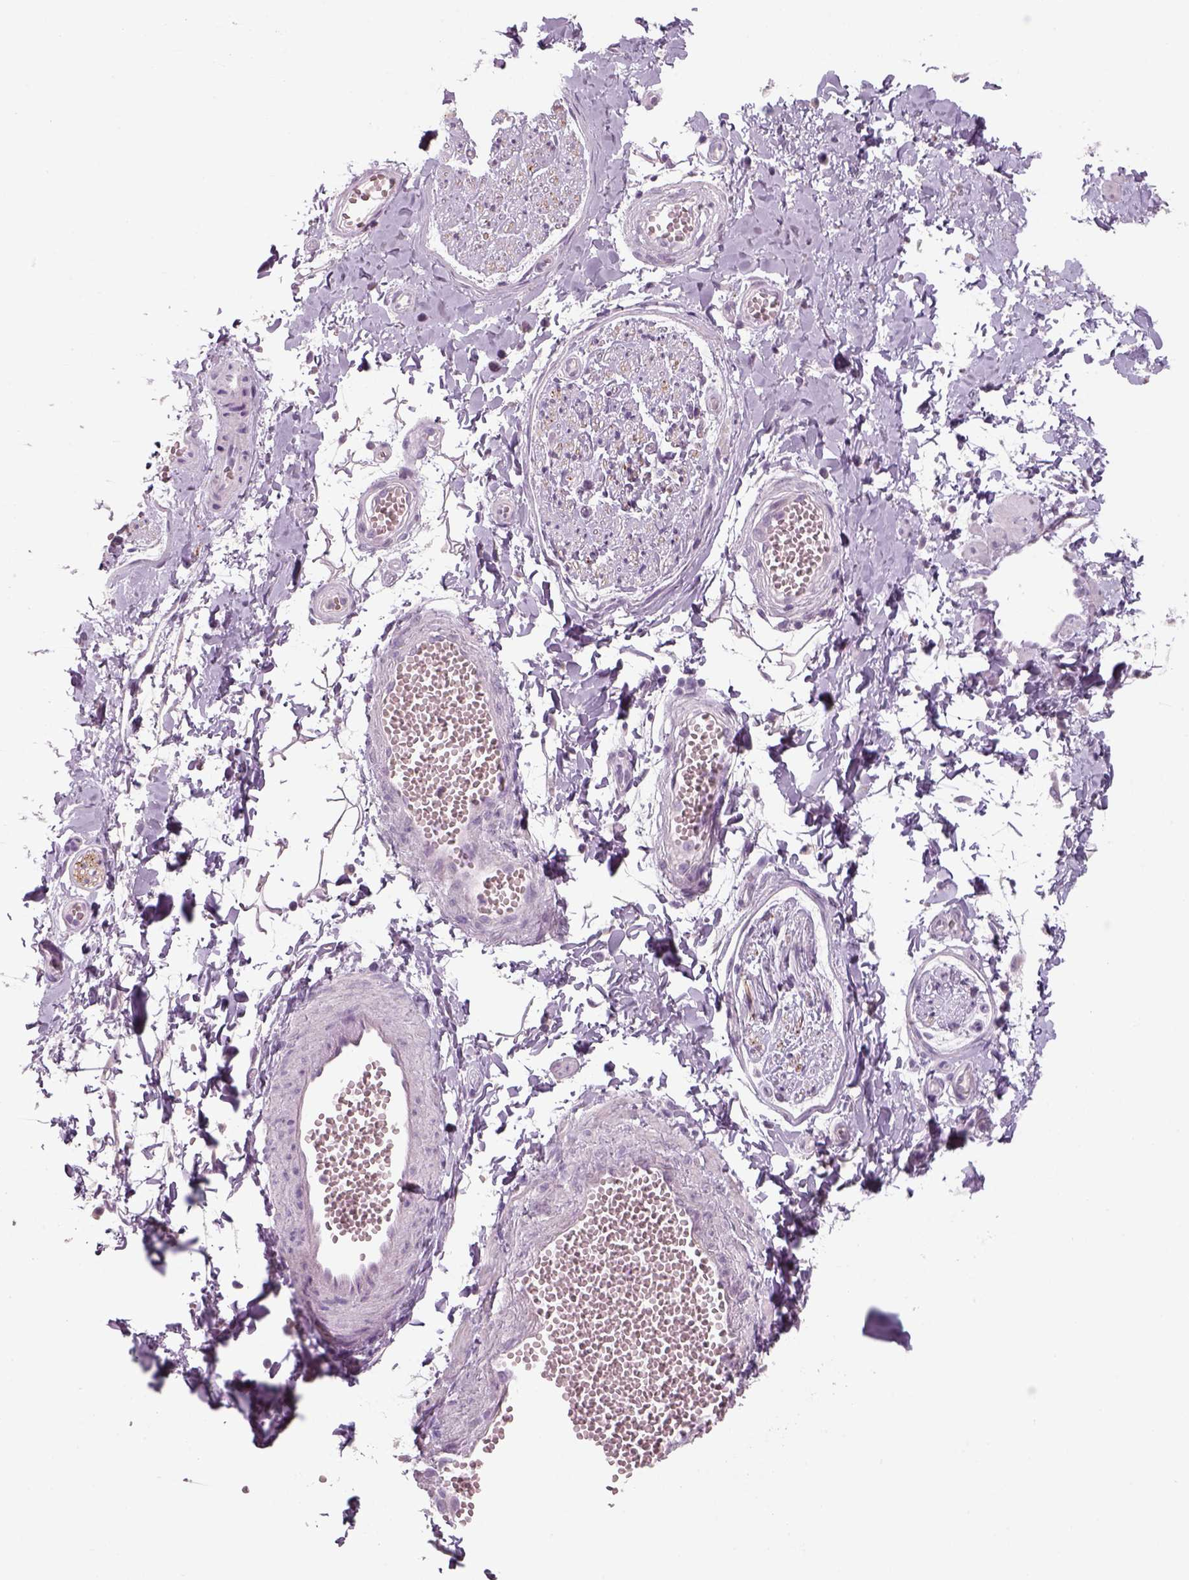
{"staining": {"intensity": "negative", "quantity": "none", "location": "none"}, "tissue": "adipose tissue", "cell_type": "Adipocytes", "image_type": "normal", "snomed": [{"axis": "morphology", "description": "Normal tissue, NOS"}, {"axis": "topography", "description": "Smooth muscle"}, {"axis": "topography", "description": "Peripheral nerve tissue"}], "caption": "Immunohistochemical staining of unremarkable human adipose tissue demonstrates no significant expression in adipocytes.", "gene": "SLC6A2", "patient": {"sex": "male", "age": 22}}